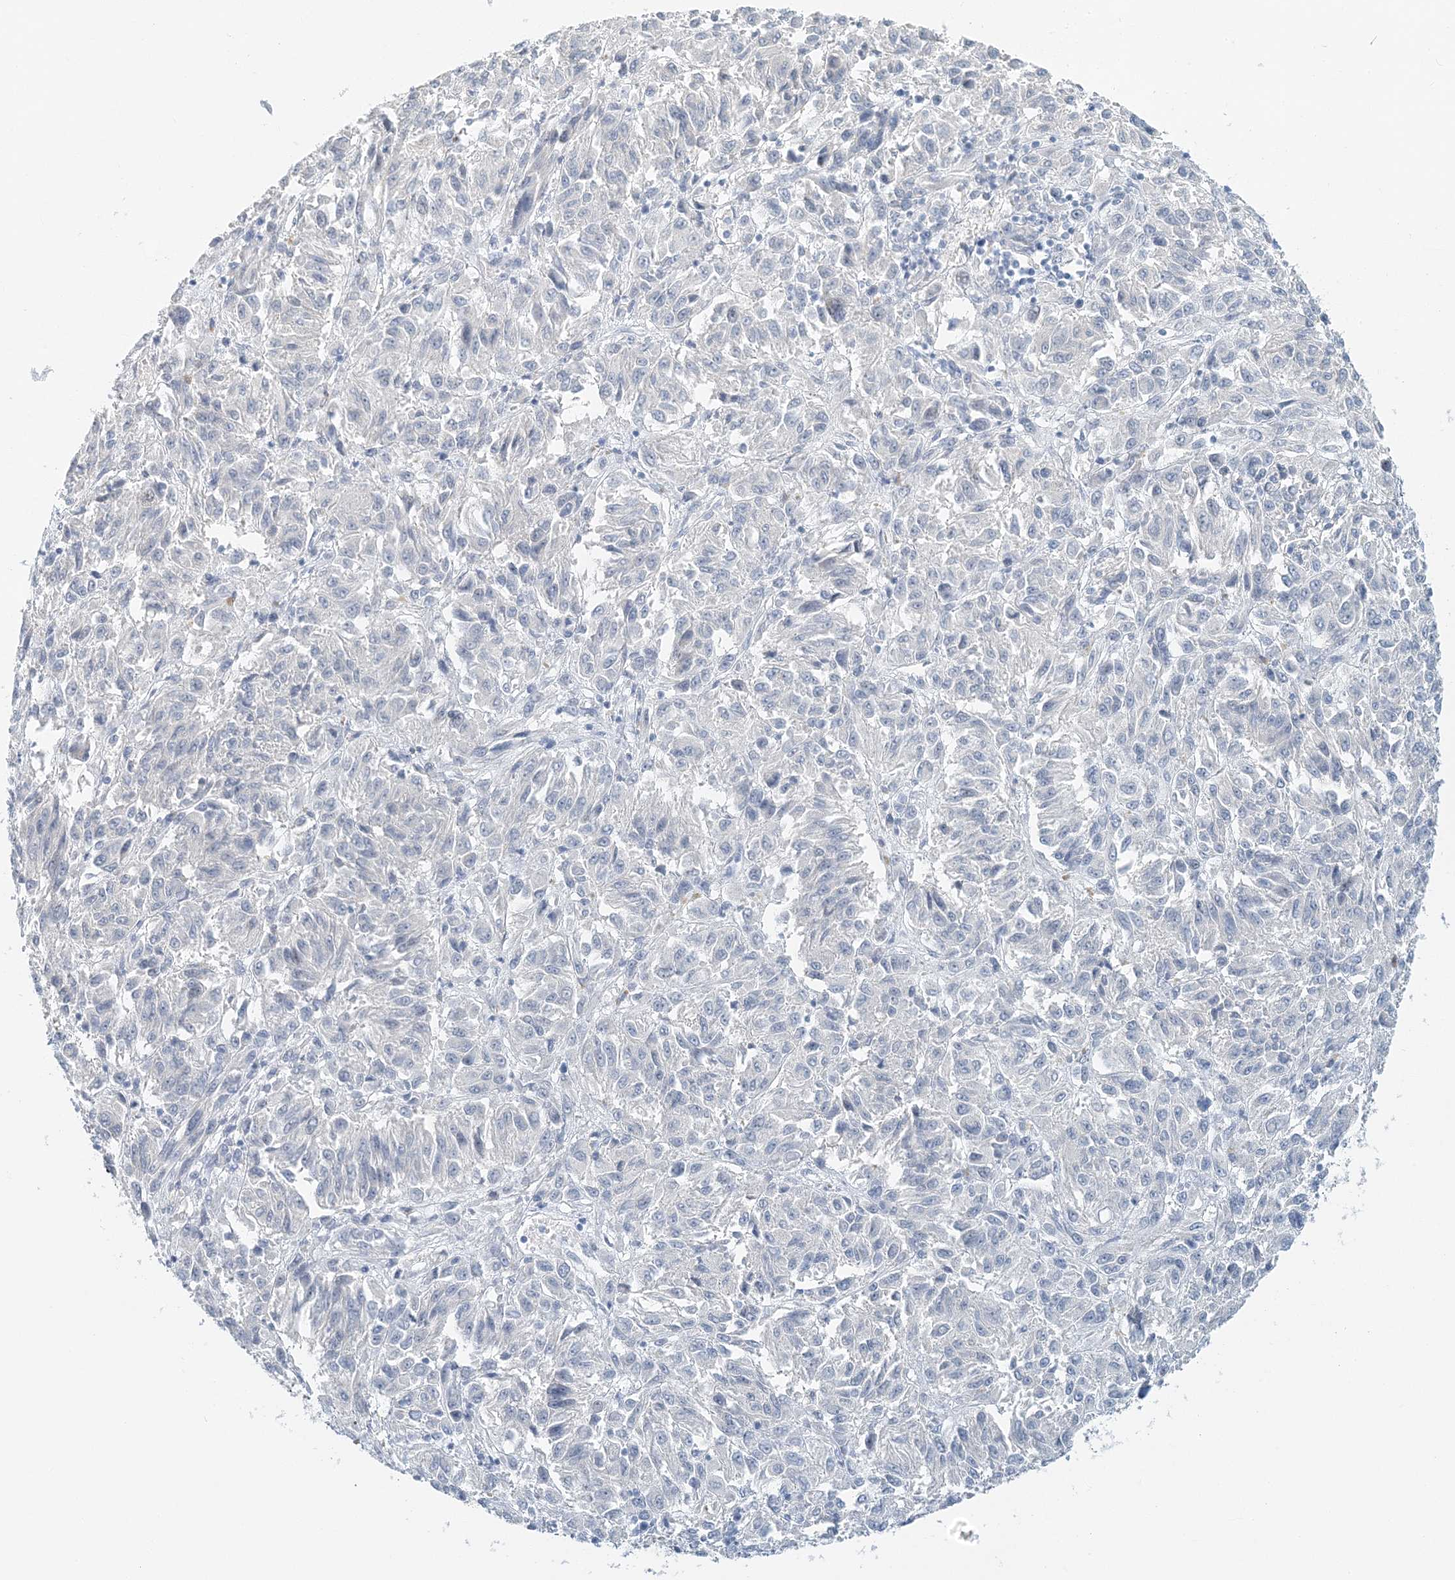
{"staining": {"intensity": "negative", "quantity": "none", "location": "none"}, "tissue": "melanoma", "cell_type": "Tumor cells", "image_type": "cancer", "snomed": [{"axis": "morphology", "description": "Malignant melanoma, Metastatic site"}, {"axis": "topography", "description": "Lung"}], "caption": "Image shows no significant protein positivity in tumor cells of malignant melanoma (metastatic site). The staining was performed using DAB (3,3'-diaminobenzidine) to visualize the protein expression in brown, while the nuclei were stained in blue with hematoxylin (Magnification: 20x).", "gene": "VILL", "patient": {"sex": "male", "age": 64}}